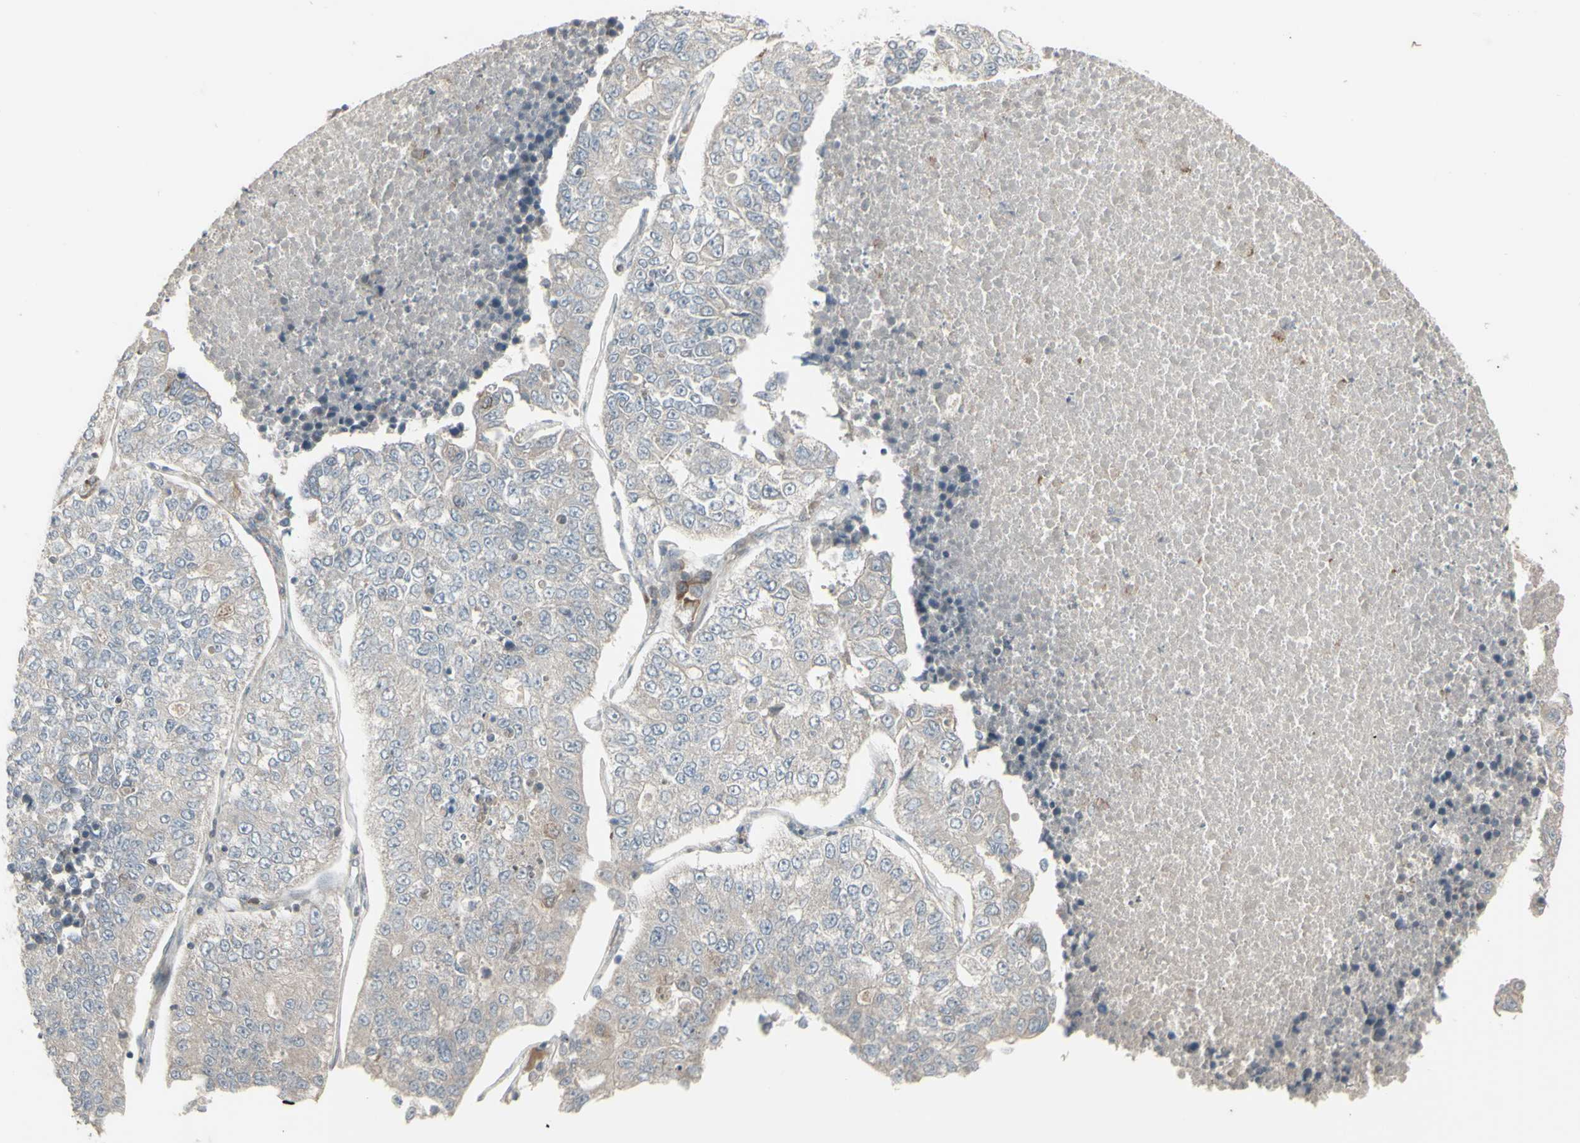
{"staining": {"intensity": "negative", "quantity": "none", "location": "none"}, "tissue": "lung cancer", "cell_type": "Tumor cells", "image_type": "cancer", "snomed": [{"axis": "morphology", "description": "Adenocarcinoma, NOS"}, {"axis": "topography", "description": "Lung"}], "caption": "Tumor cells are negative for brown protein staining in lung adenocarcinoma. (DAB IHC with hematoxylin counter stain).", "gene": "CSK", "patient": {"sex": "male", "age": 49}}